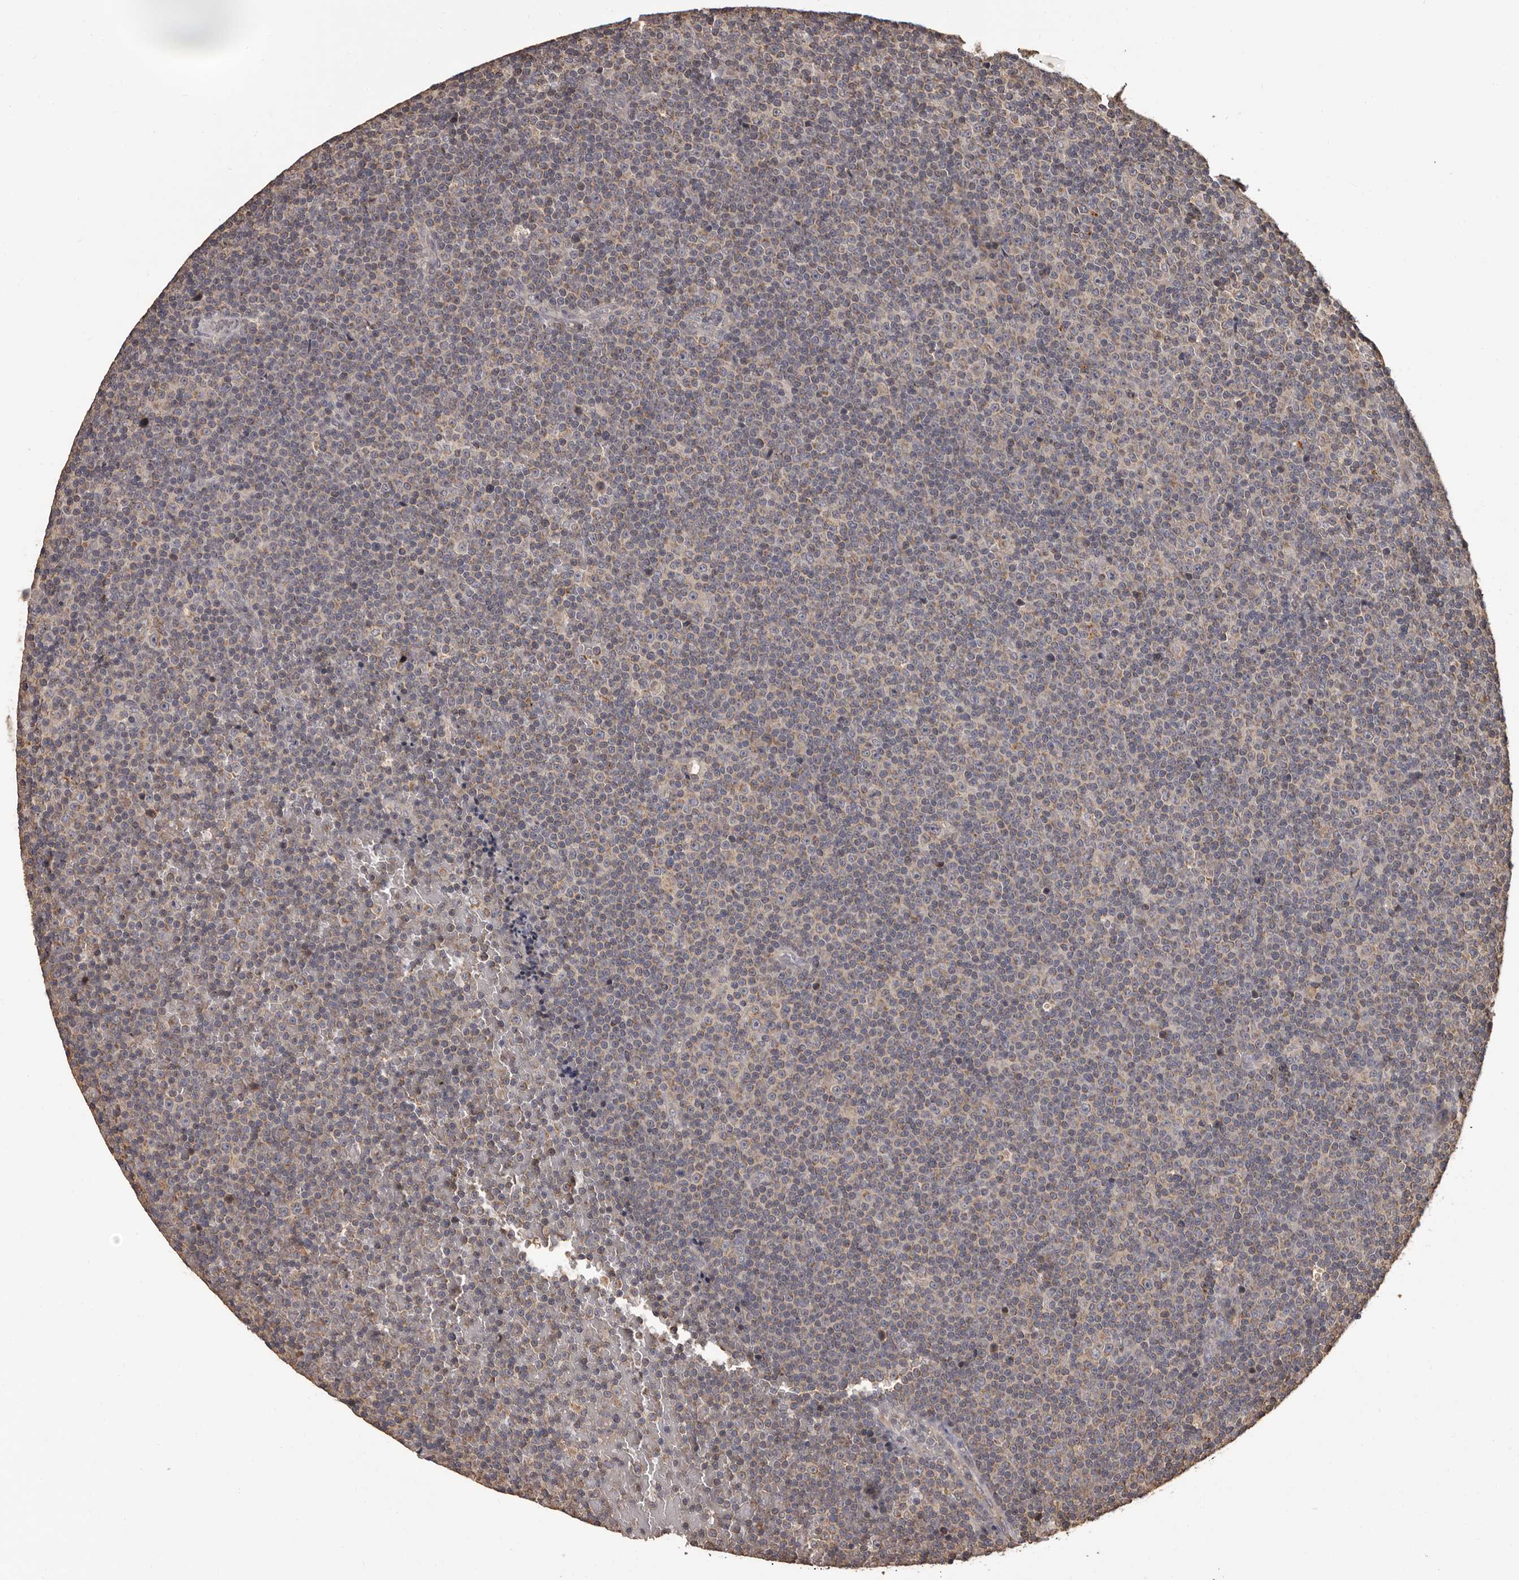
{"staining": {"intensity": "weak", "quantity": "<25%", "location": "cytoplasmic/membranous"}, "tissue": "lymphoma", "cell_type": "Tumor cells", "image_type": "cancer", "snomed": [{"axis": "morphology", "description": "Malignant lymphoma, non-Hodgkin's type, Low grade"}, {"axis": "topography", "description": "Lymph node"}], "caption": "An image of human malignant lymphoma, non-Hodgkin's type (low-grade) is negative for staining in tumor cells. (DAB (3,3'-diaminobenzidine) immunohistochemistry (IHC), high magnification).", "gene": "MGAT5", "patient": {"sex": "female", "age": 67}}